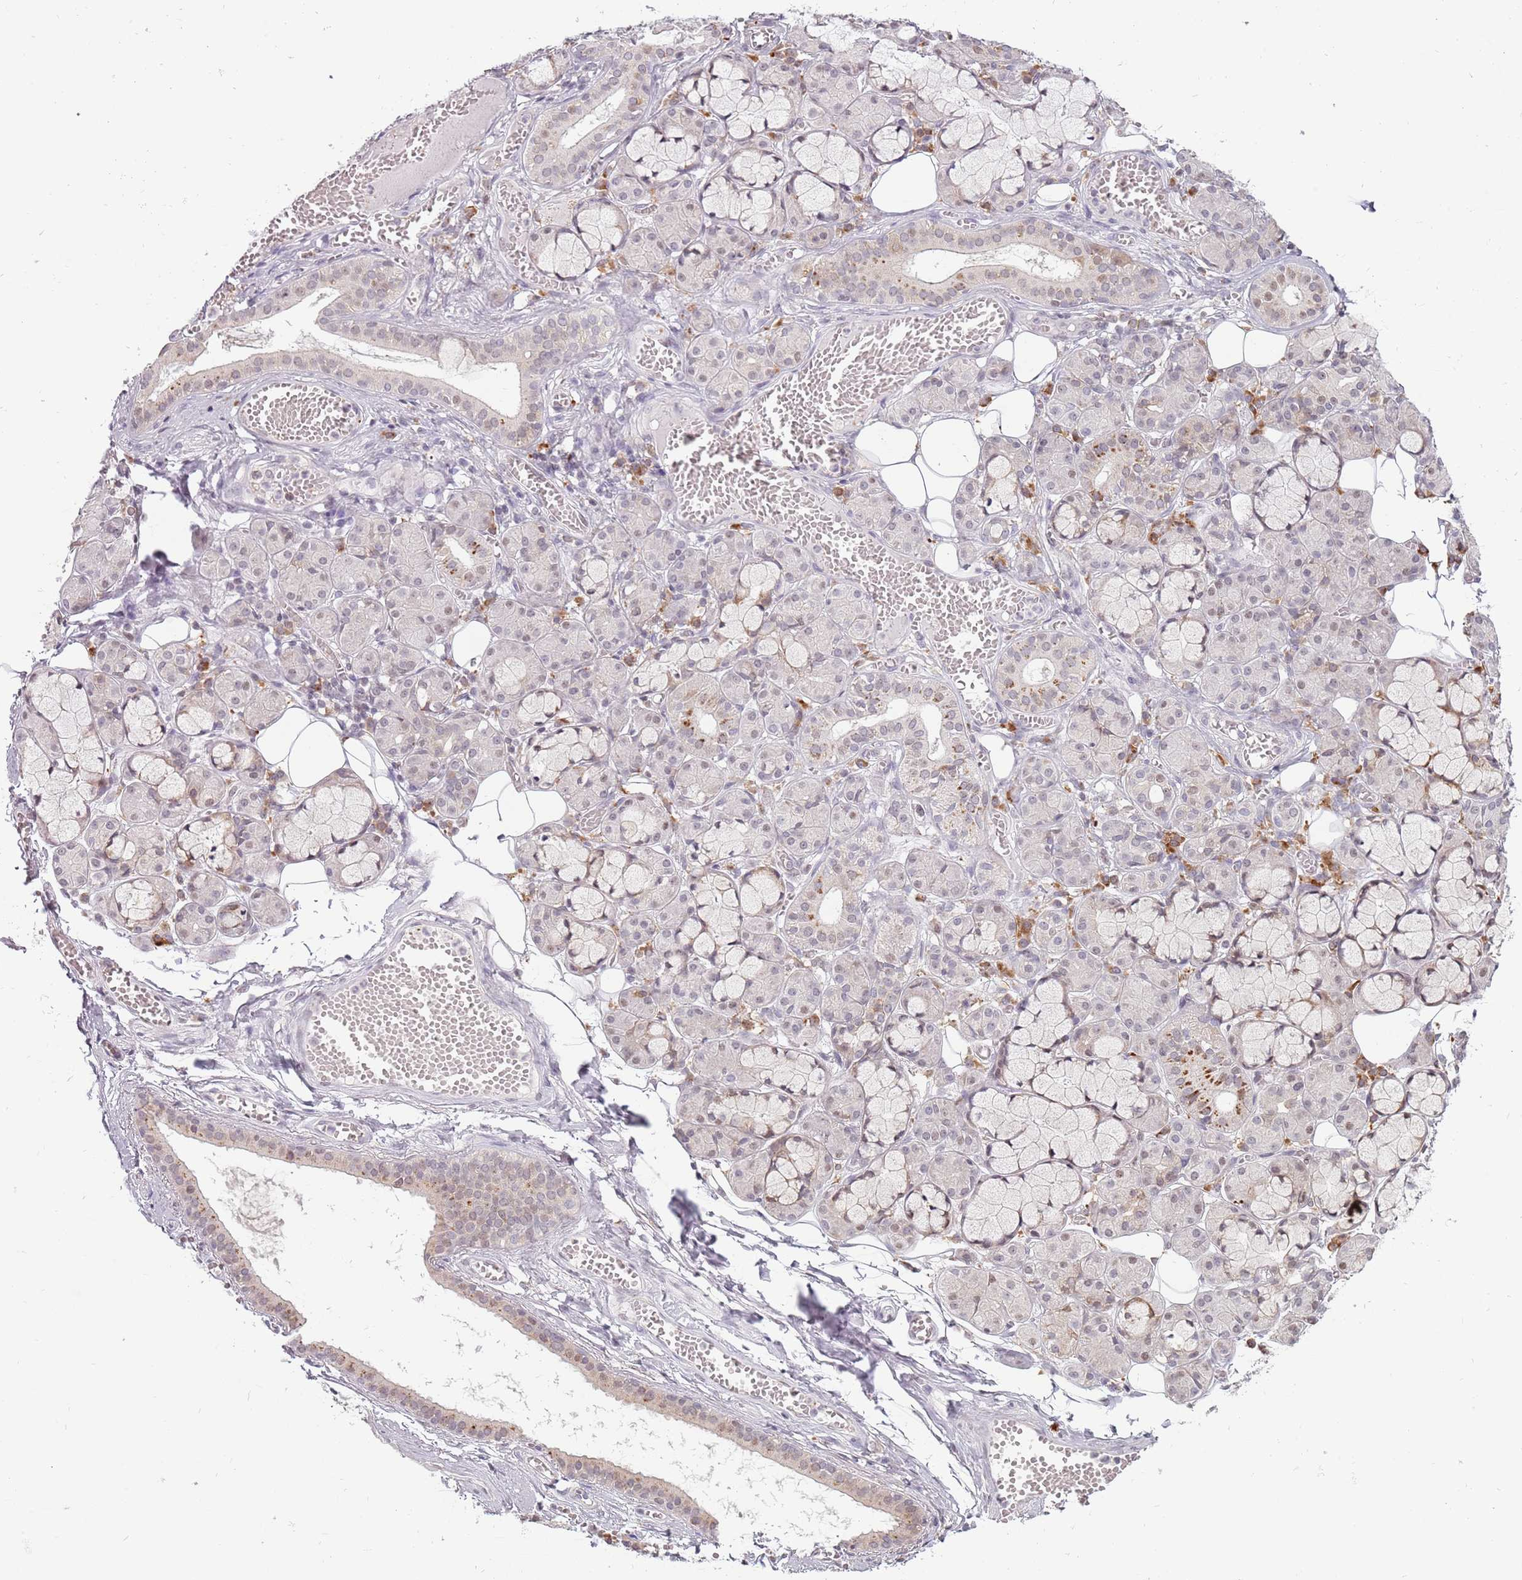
{"staining": {"intensity": "weak", "quantity": "<25%", "location": "nuclear"}, "tissue": "salivary gland", "cell_type": "Glandular cells", "image_type": "normal", "snomed": [{"axis": "morphology", "description": "Normal tissue, NOS"}, {"axis": "topography", "description": "Salivary gland"}], "caption": "Immunohistochemistry (IHC) micrograph of benign salivary gland: salivary gland stained with DAB reveals no significant protein expression in glandular cells. (Stains: DAB IHC with hematoxylin counter stain, Microscopy: brightfield microscopy at high magnification).", "gene": "BARD1", "patient": {"sex": "male", "age": 63}}